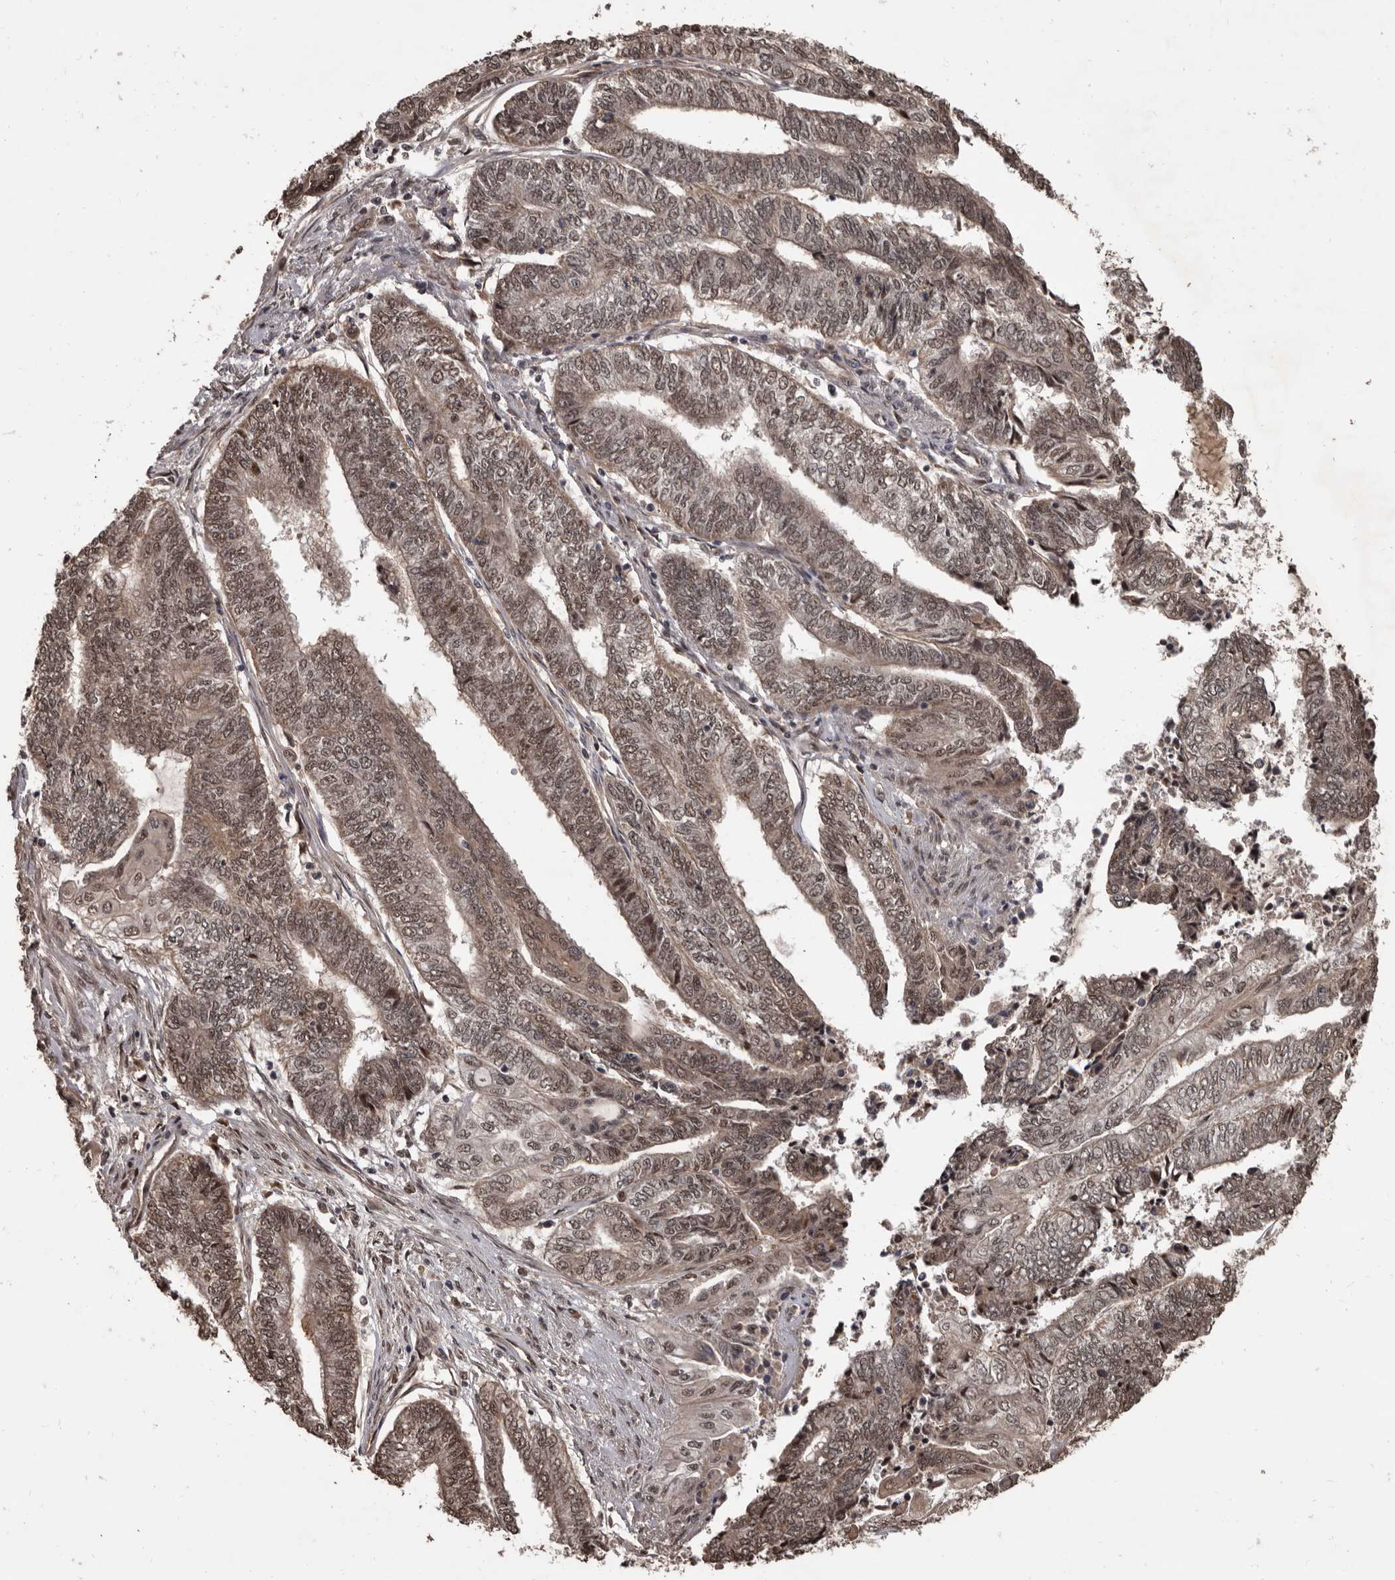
{"staining": {"intensity": "weak", "quantity": ">75%", "location": "nuclear"}, "tissue": "endometrial cancer", "cell_type": "Tumor cells", "image_type": "cancer", "snomed": [{"axis": "morphology", "description": "Adenocarcinoma, NOS"}, {"axis": "topography", "description": "Uterus"}, {"axis": "topography", "description": "Endometrium"}], "caption": "This micrograph displays immunohistochemistry staining of adenocarcinoma (endometrial), with low weak nuclear positivity in approximately >75% of tumor cells.", "gene": "AHR", "patient": {"sex": "female", "age": 70}}